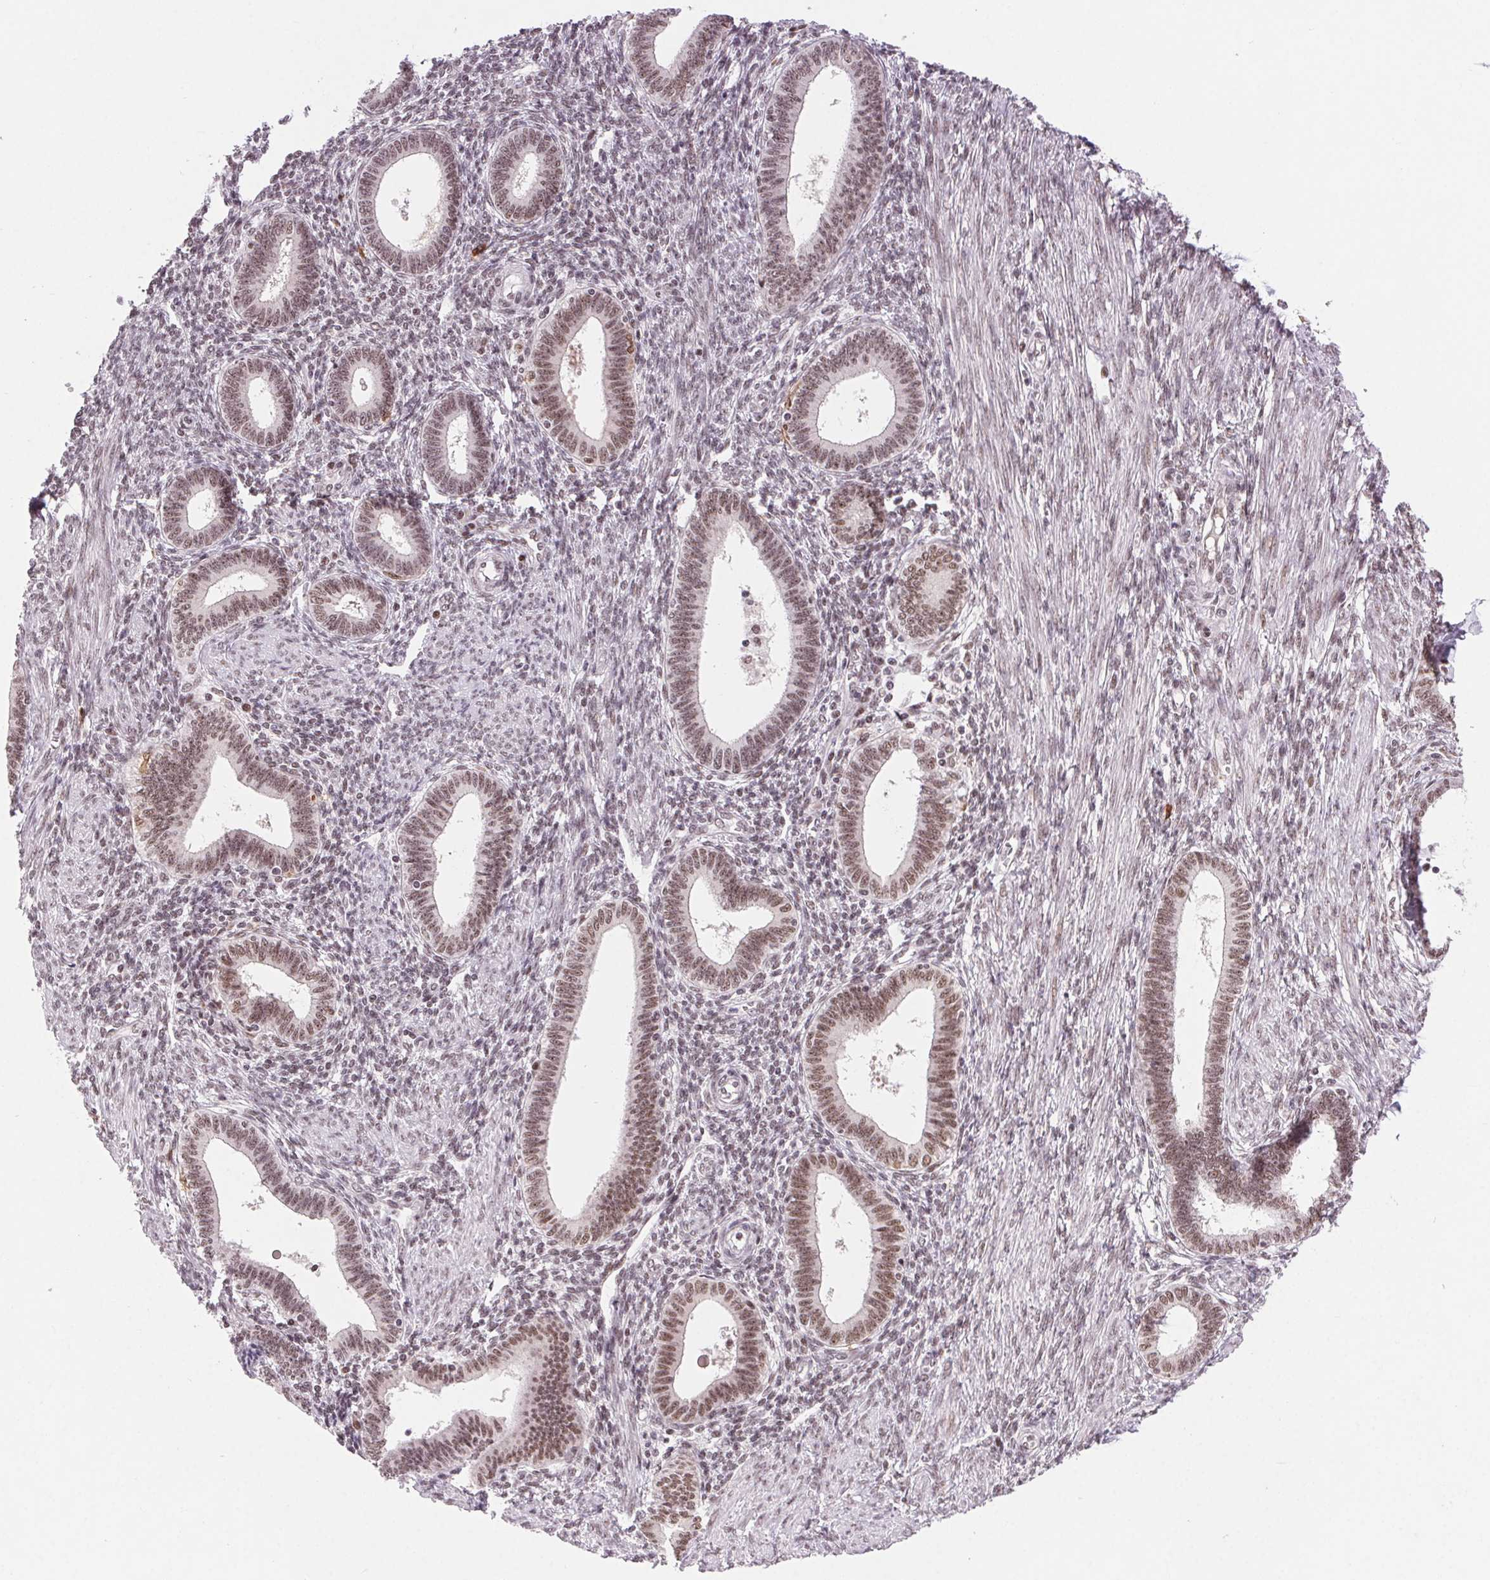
{"staining": {"intensity": "negative", "quantity": "none", "location": "none"}, "tissue": "endometrium", "cell_type": "Cells in endometrial stroma", "image_type": "normal", "snomed": [{"axis": "morphology", "description": "Normal tissue, NOS"}, {"axis": "topography", "description": "Endometrium"}], "caption": "Cells in endometrial stroma are negative for brown protein staining in unremarkable endometrium. The staining was performed using DAB (3,3'-diaminobenzidine) to visualize the protein expression in brown, while the nuclei were stained in blue with hematoxylin (Magnification: 20x).", "gene": "CD2BP2", "patient": {"sex": "female", "age": 42}}